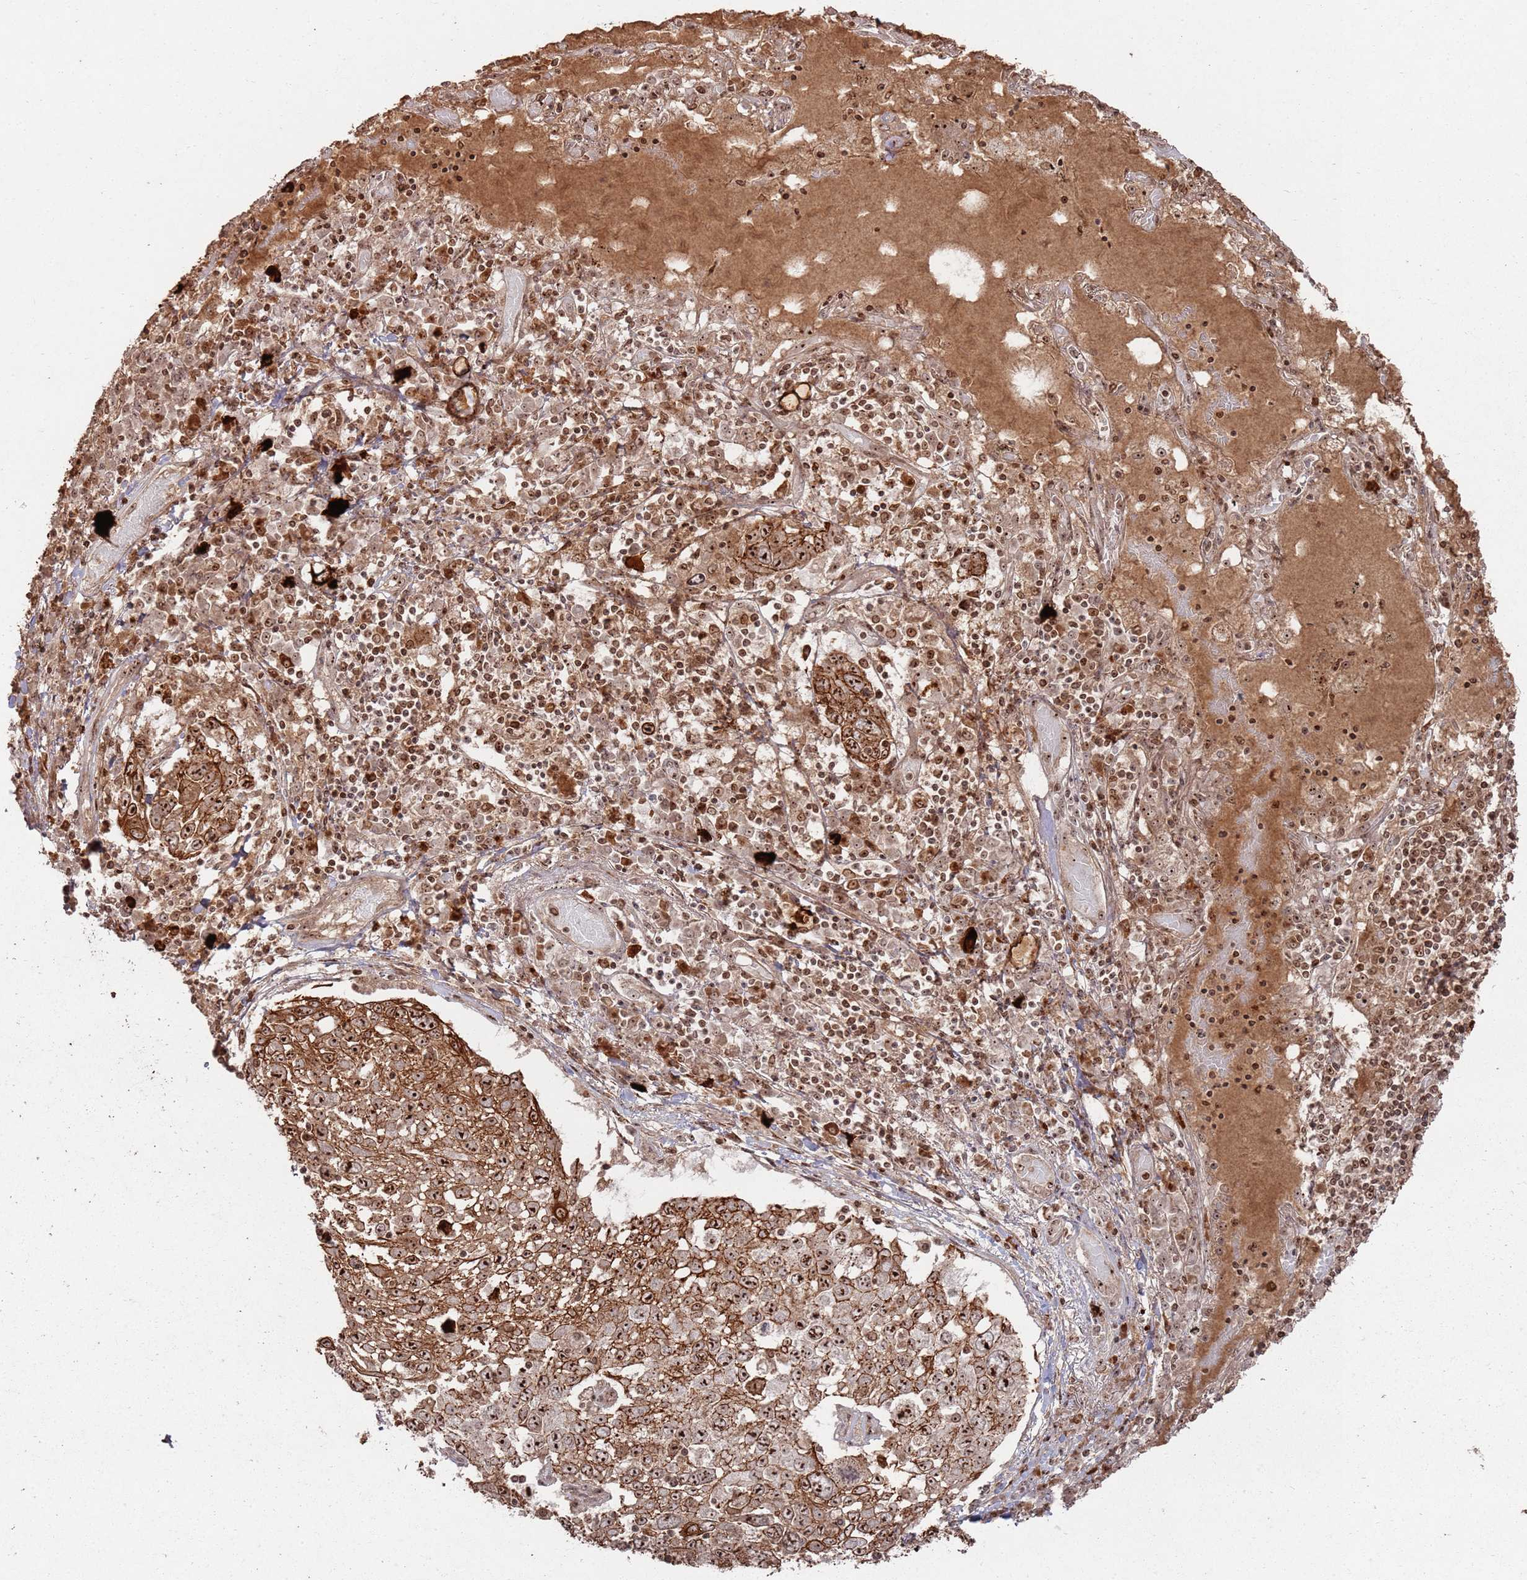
{"staining": {"intensity": "strong", "quantity": ">75%", "location": "cytoplasmic/membranous,nuclear"}, "tissue": "lung cancer", "cell_type": "Tumor cells", "image_type": "cancer", "snomed": [{"axis": "morphology", "description": "Squamous cell carcinoma, NOS"}, {"axis": "topography", "description": "Lung"}], "caption": "IHC image of neoplastic tissue: human squamous cell carcinoma (lung) stained using immunohistochemistry displays high levels of strong protein expression localized specifically in the cytoplasmic/membranous and nuclear of tumor cells, appearing as a cytoplasmic/membranous and nuclear brown color.", "gene": "UTP11", "patient": {"sex": "male", "age": 65}}